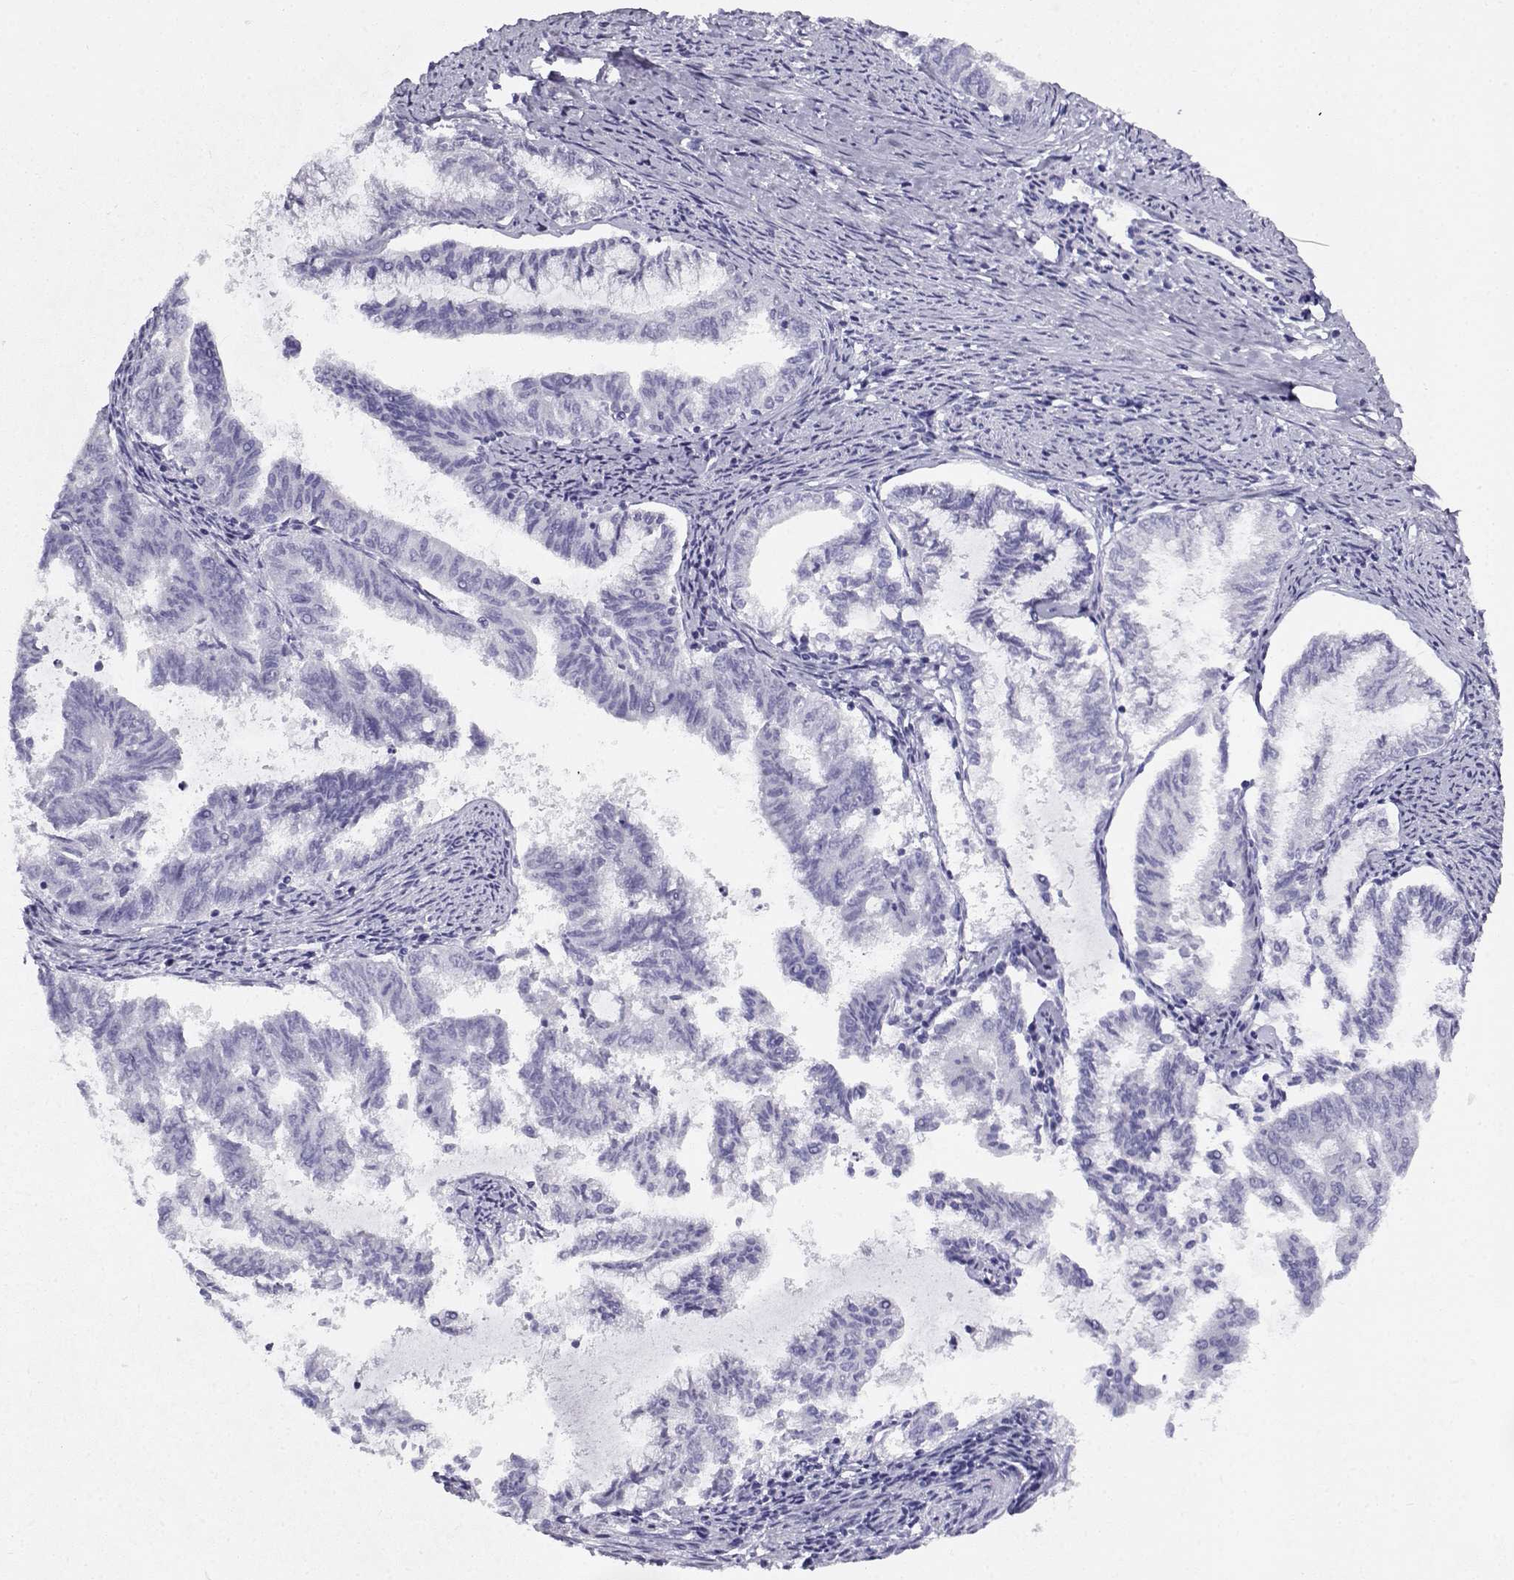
{"staining": {"intensity": "negative", "quantity": "none", "location": "none"}, "tissue": "endometrial cancer", "cell_type": "Tumor cells", "image_type": "cancer", "snomed": [{"axis": "morphology", "description": "Adenocarcinoma, NOS"}, {"axis": "topography", "description": "Endometrium"}], "caption": "Endometrial adenocarcinoma stained for a protein using immunohistochemistry (IHC) shows no expression tumor cells.", "gene": "CABS1", "patient": {"sex": "female", "age": 79}}